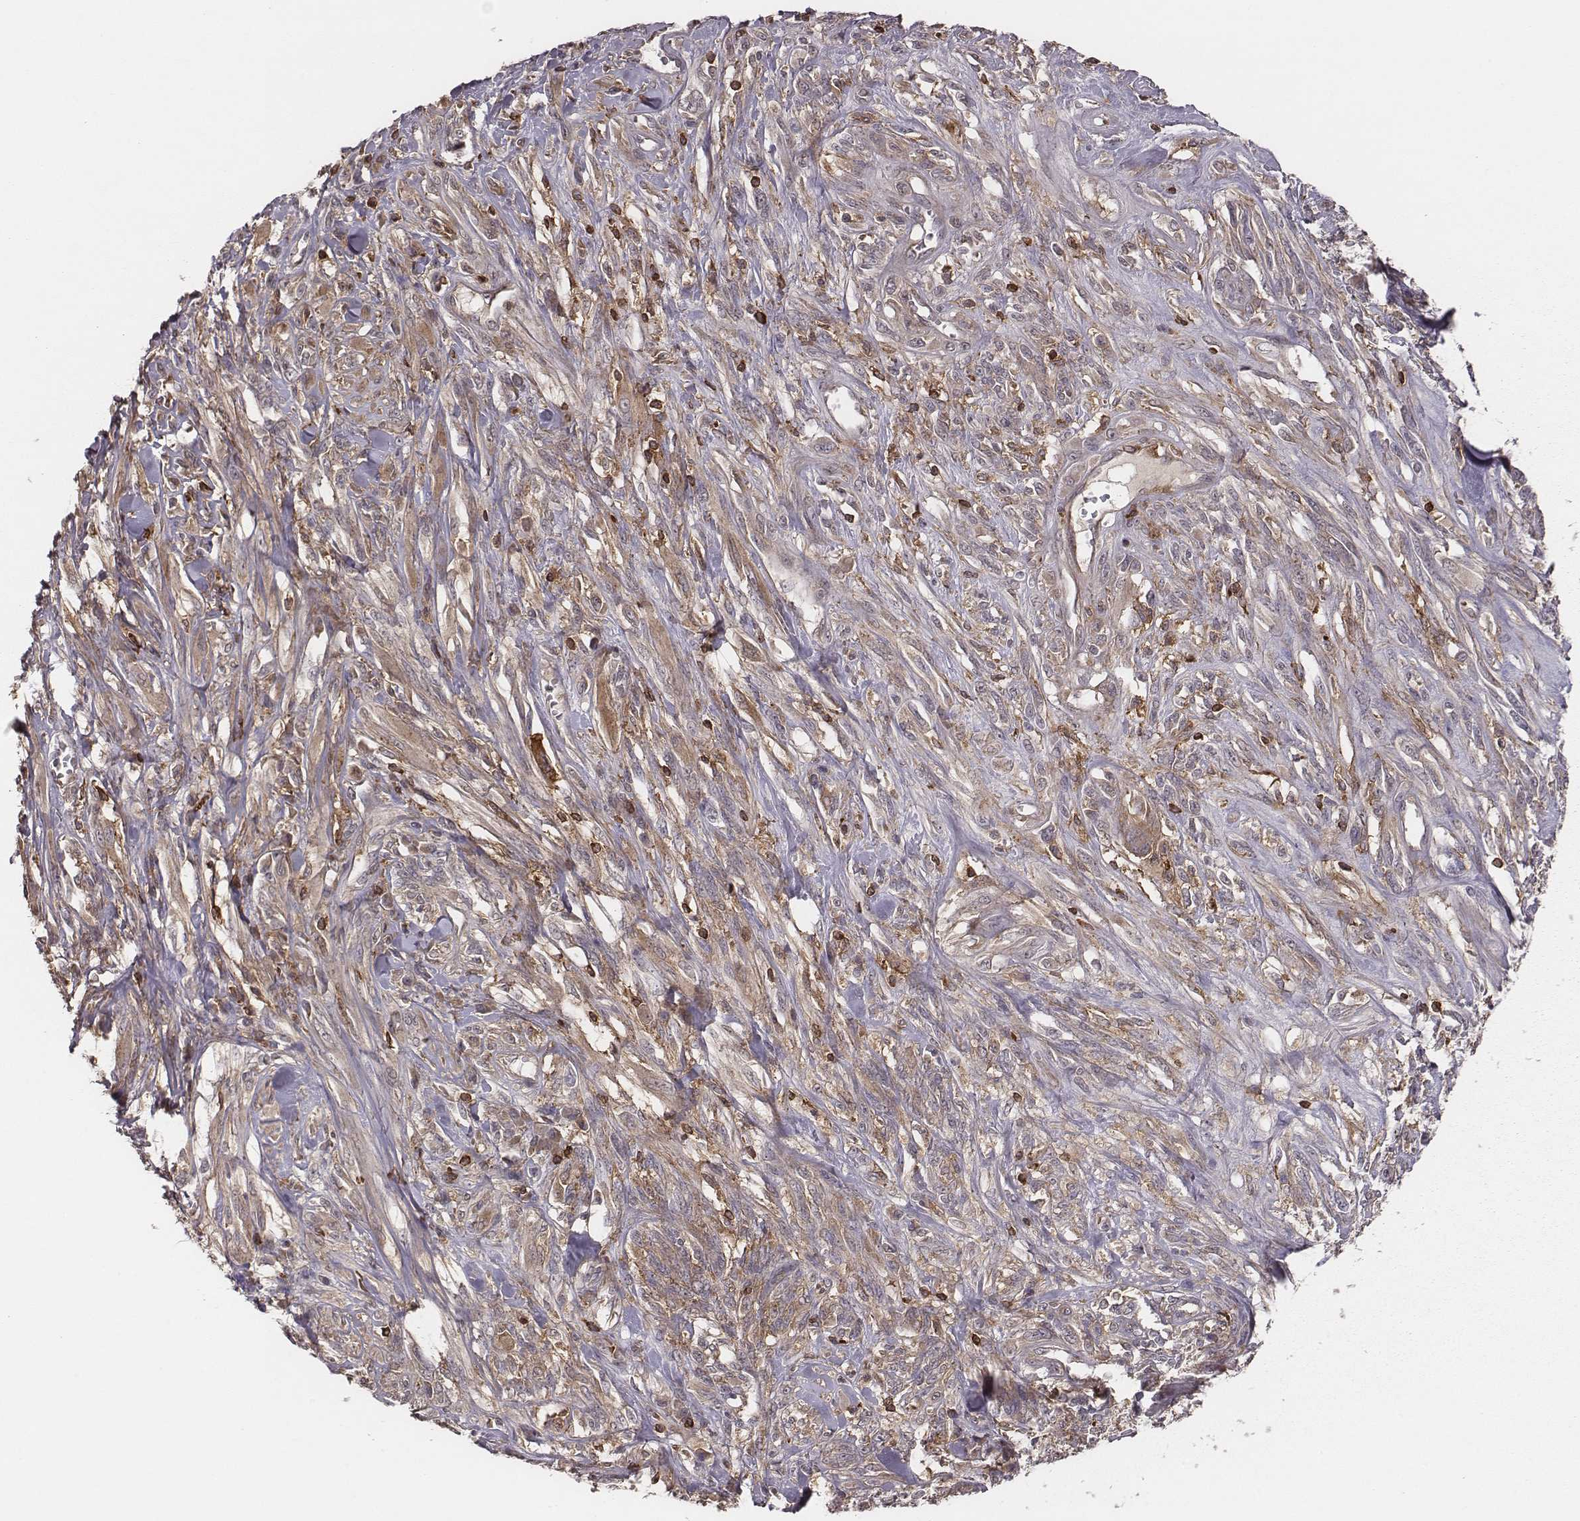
{"staining": {"intensity": "weak", "quantity": ">75%", "location": "cytoplasmic/membranous"}, "tissue": "melanoma", "cell_type": "Tumor cells", "image_type": "cancer", "snomed": [{"axis": "morphology", "description": "Malignant melanoma, NOS"}, {"axis": "topography", "description": "Skin"}], "caption": "Melanoma was stained to show a protein in brown. There is low levels of weak cytoplasmic/membranous staining in about >75% of tumor cells.", "gene": "PILRA", "patient": {"sex": "female", "age": 91}}